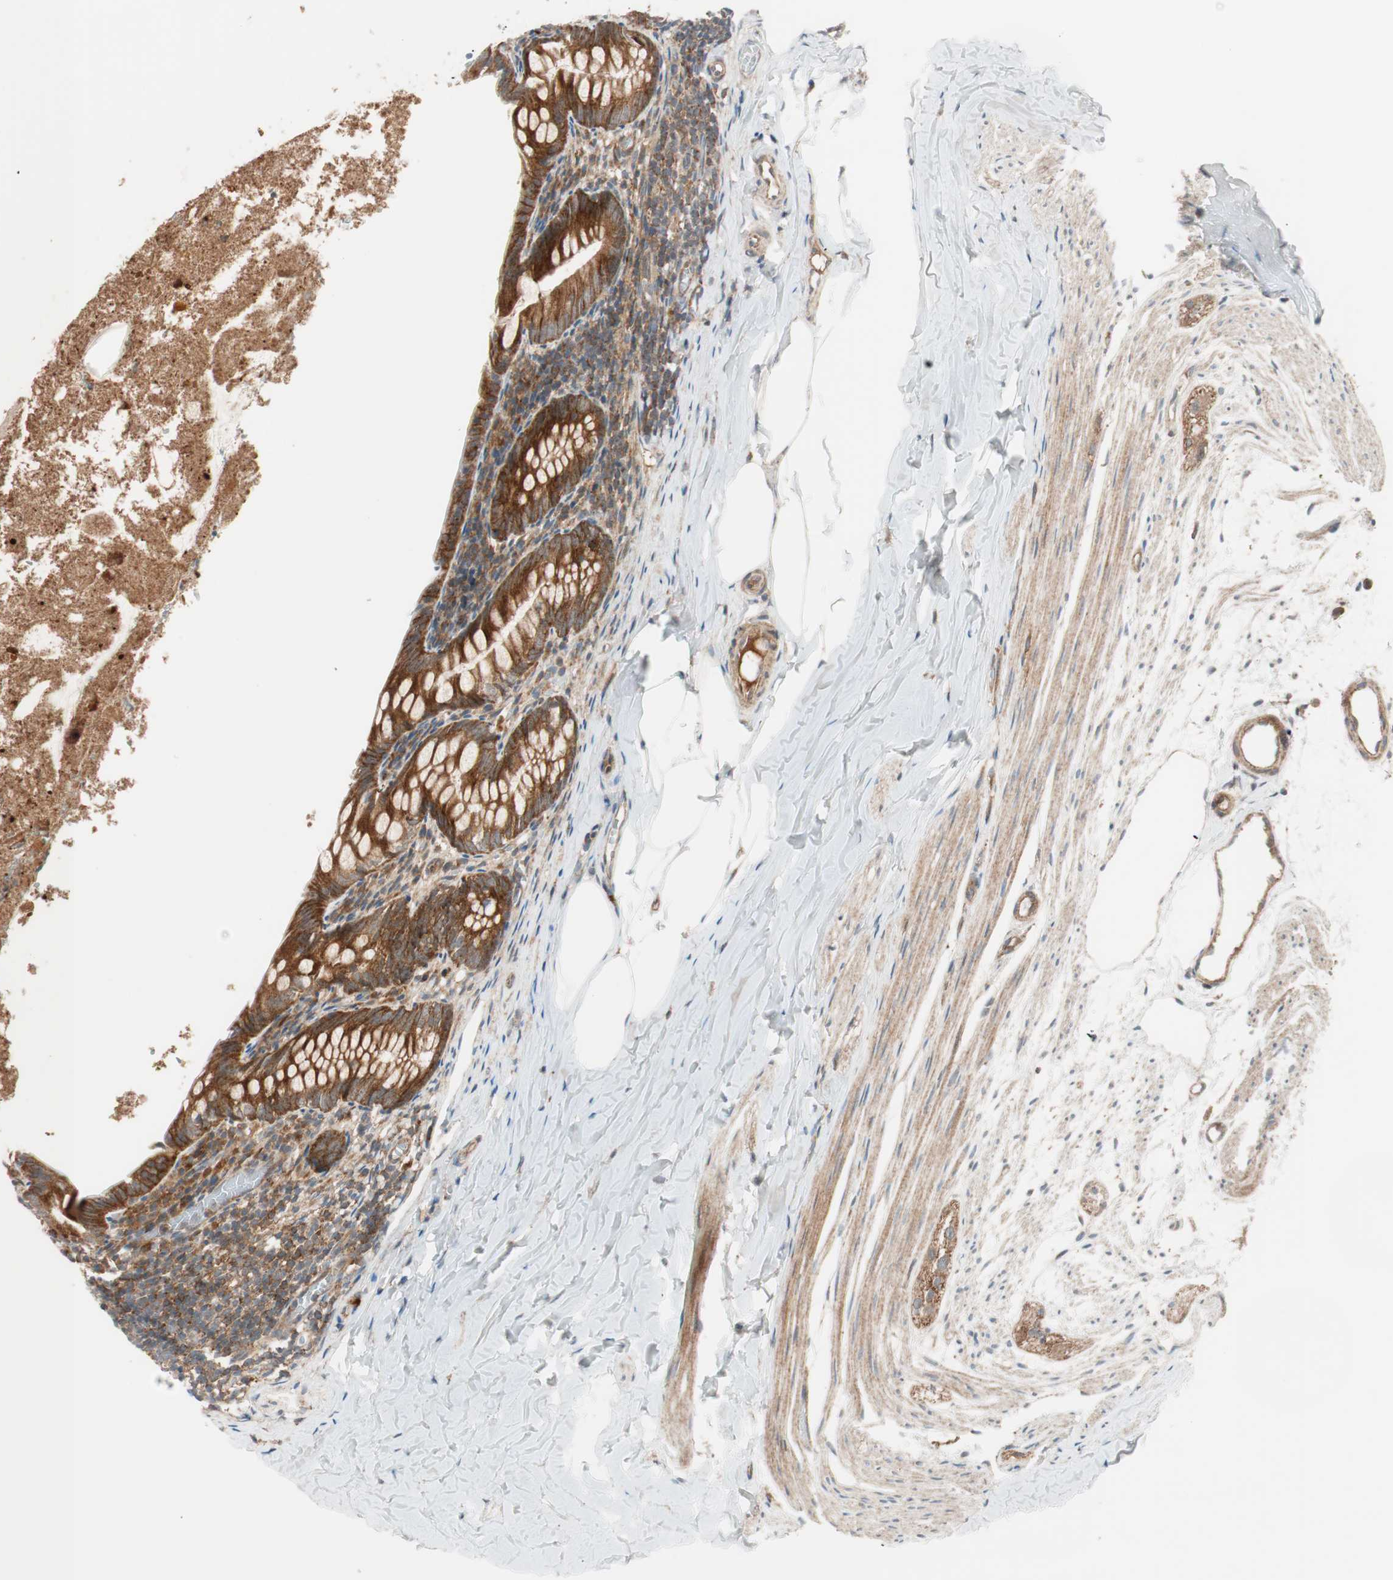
{"staining": {"intensity": "strong", "quantity": ">75%", "location": "cytoplasmic/membranous"}, "tissue": "appendix", "cell_type": "Glandular cells", "image_type": "normal", "snomed": [{"axis": "morphology", "description": "Normal tissue, NOS"}, {"axis": "topography", "description": "Appendix"}], "caption": "High-magnification brightfield microscopy of benign appendix stained with DAB (brown) and counterstained with hematoxylin (blue). glandular cells exhibit strong cytoplasmic/membranous positivity is appreciated in approximately>75% of cells.", "gene": "ABI1", "patient": {"sex": "female", "age": 10}}